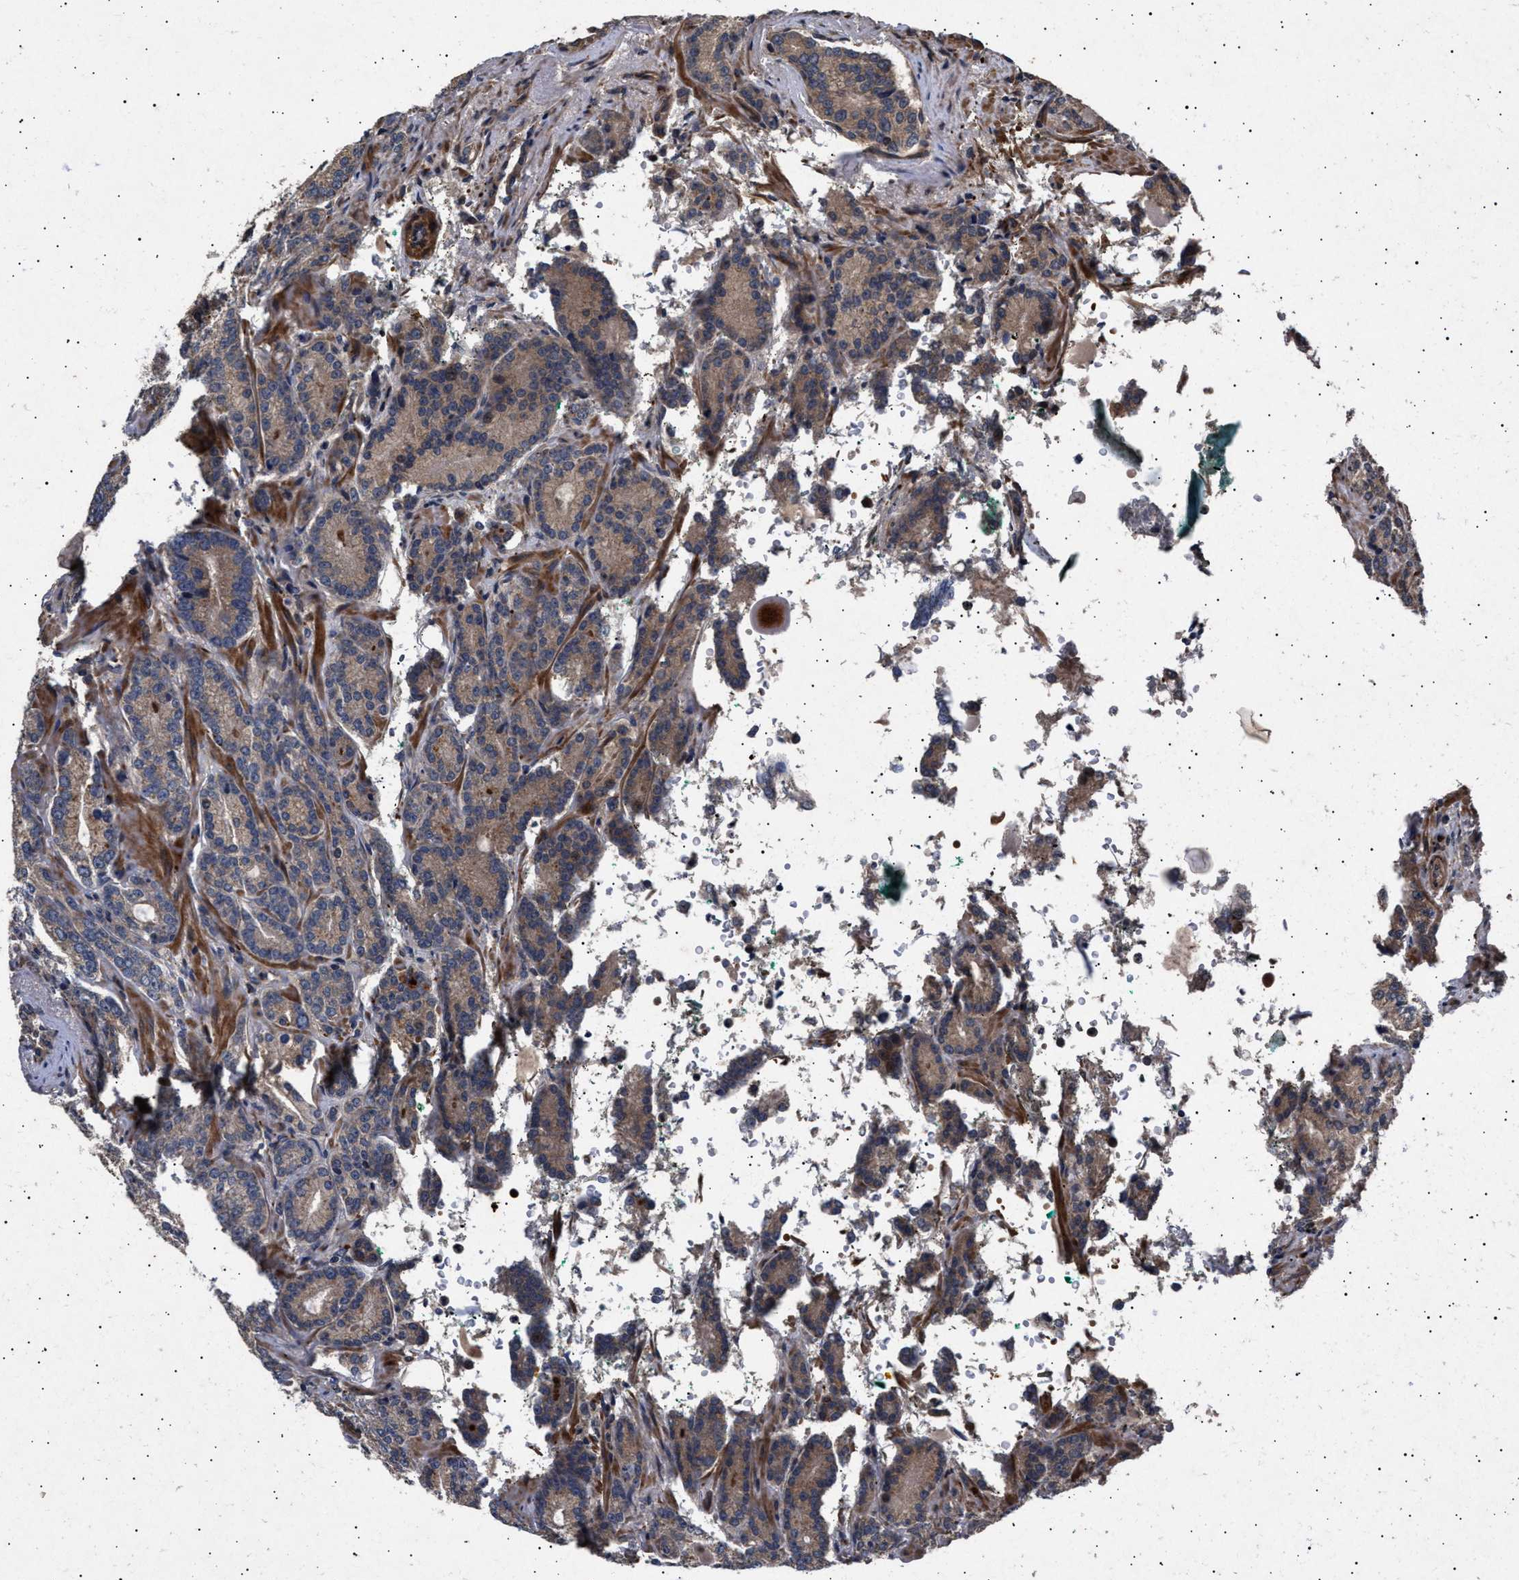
{"staining": {"intensity": "weak", "quantity": "25%-75%", "location": "cytoplasmic/membranous"}, "tissue": "prostate cancer", "cell_type": "Tumor cells", "image_type": "cancer", "snomed": [{"axis": "morphology", "description": "Adenocarcinoma, High grade"}, {"axis": "topography", "description": "Prostate"}], "caption": "High-grade adenocarcinoma (prostate) stained with DAB IHC displays low levels of weak cytoplasmic/membranous staining in approximately 25%-75% of tumor cells.", "gene": "ITGB5", "patient": {"sex": "male", "age": 61}}